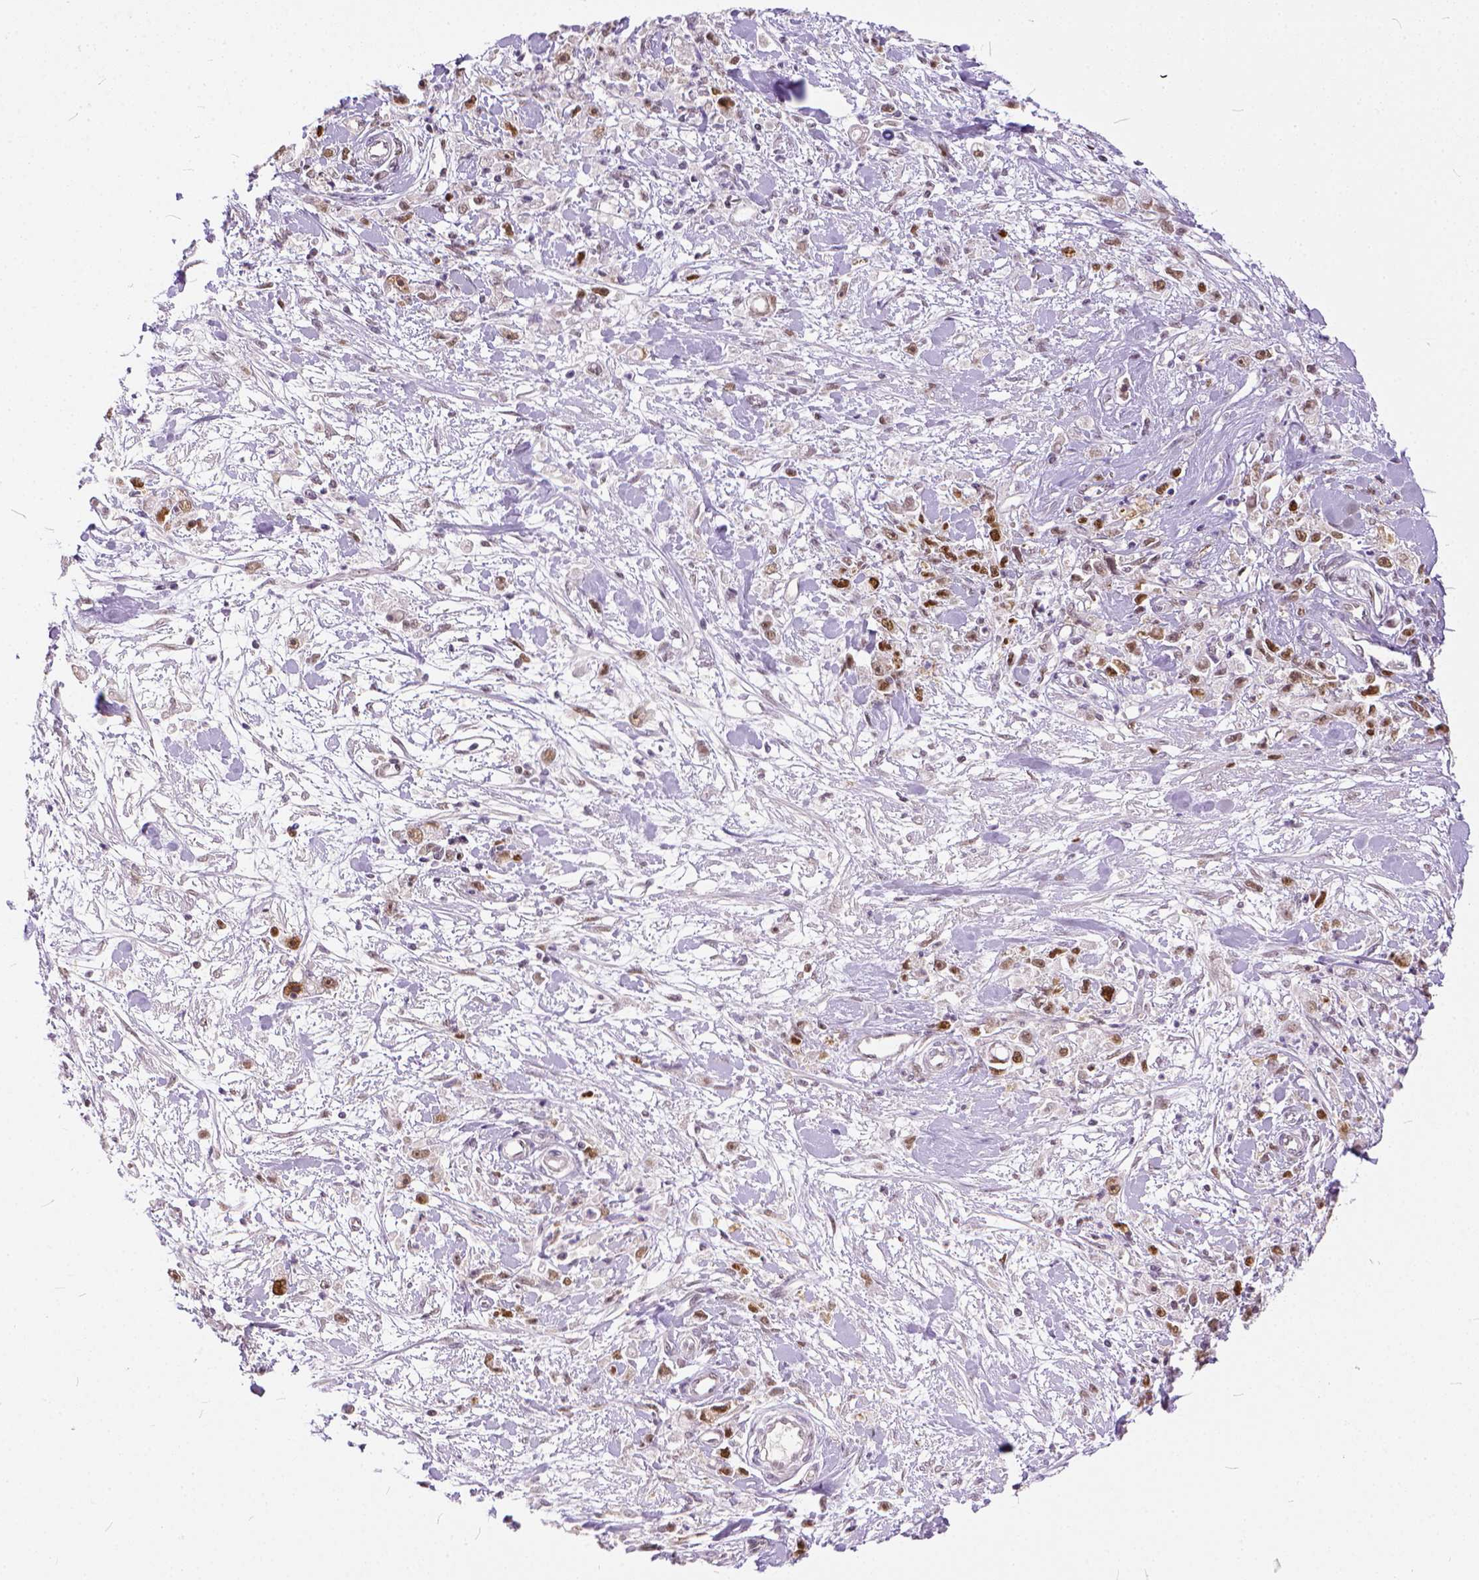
{"staining": {"intensity": "moderate", "quantity": ">75%", "location": "nuclear"}, "tissue": "stomach cancer", "cell_type": "Tumor cells", "image_type": "cancer", "snomed": [{"axis": "morphology", "description": "Adenocarcinoma, NOS"}, {"axis": "topography", "description": "Stomach"}], "caption": "The immunohistochemical stain labels moderate nuclear positivity in tumor cells of stomach cancer (adenocarcinoma) tissue. (Brightfield microscopy of DAB IHC at high magnification).", "gene": "ERCC1", "patient": {"sex": "female", "age": 59}}